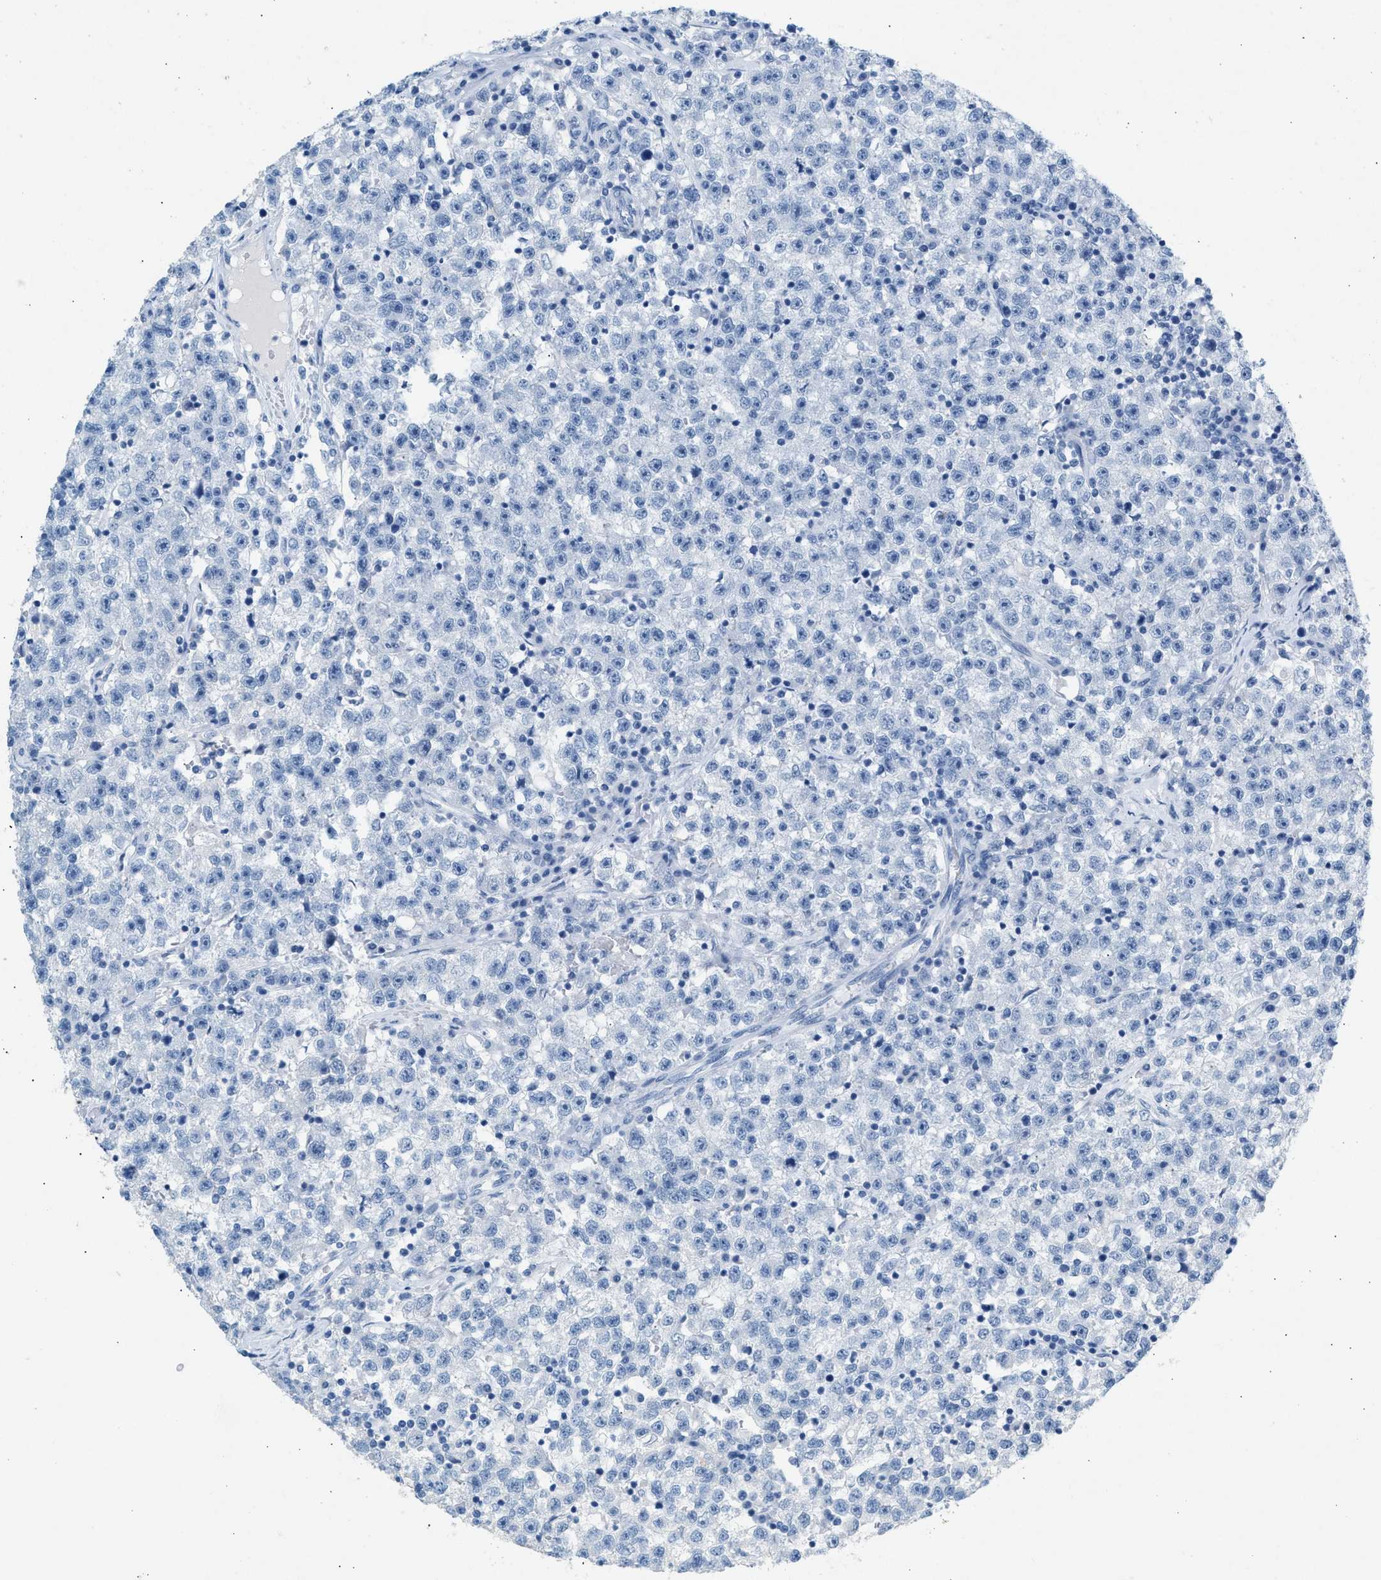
{"staining": {"intensity": "negative", "quantity": "none", "location": "none"}, "tissue": "testis cancer", "cell_type": "Tumor cells", "image_type": "cancer", "snomed": [{"axis": "morphology", "description": "Seminoma, NOS"}, {"axis": "topography", "description": "Testis"}], "caption": "A high-resolution histopathology image shows immunohistochemistry staining of testis seminoma, which shows no significant staining in tumor cells.", "gene": "HHATL", "patient": {"sex": "male", "age": 22}}